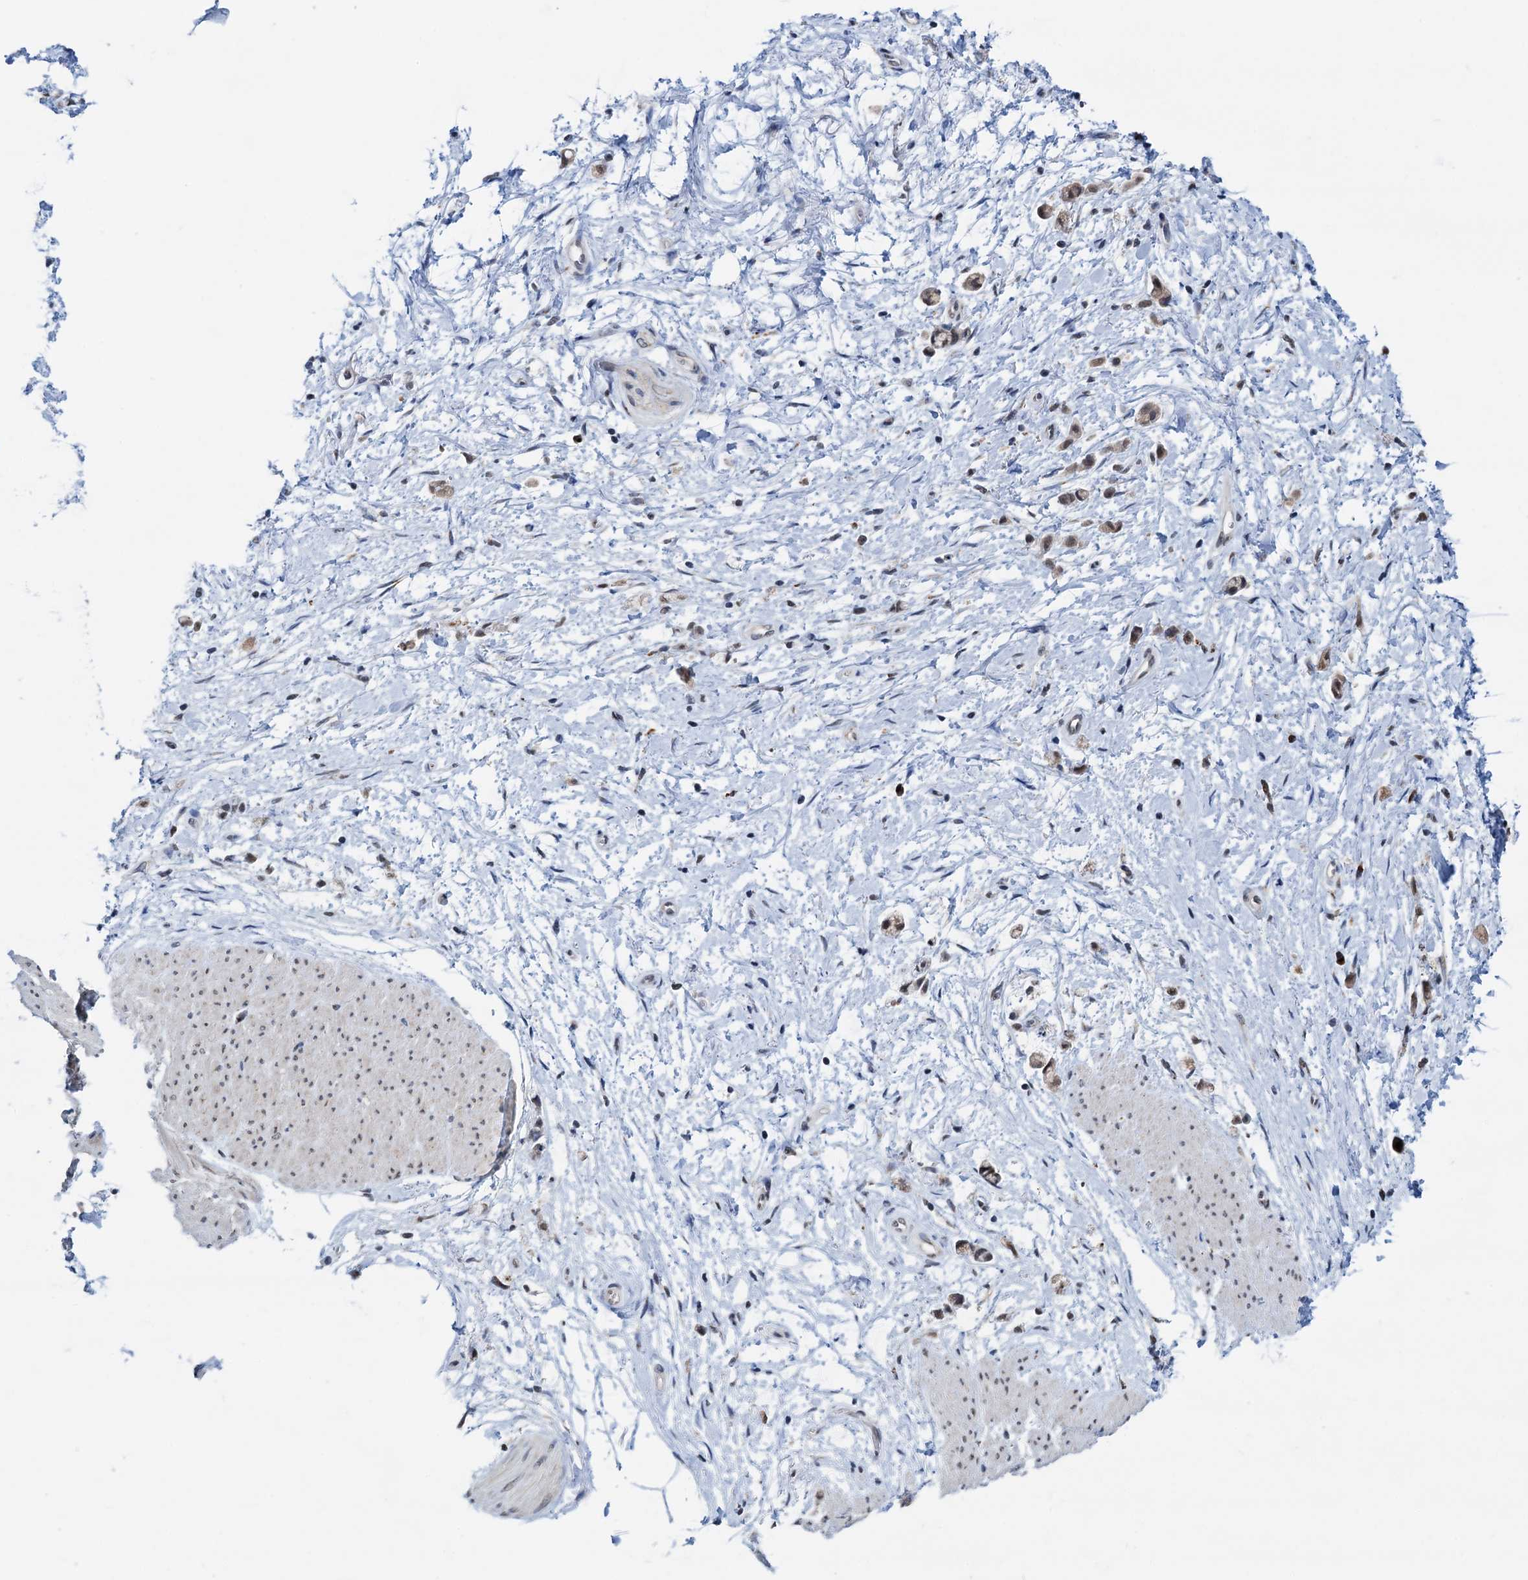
{"staining": {"intensity": "weak", "quantity": ">75%", "location": "cytoplasmic/membranous"}, "tissue": "stomach cancer", "cell_type": "Tumor cells", "image_type": "cancer", "snomed": [{"axis": "morphology", "description": "Adenocarcinoma, NOS"}, {"axis": "topography", "description": "Stomach"}], "caption": "Tumor cells show low levels of weak cytoplasmic/membranous positivity in approximately >75% of cells in stomach adenocarcinoma.", "gene": "SHLD1", "patient": {"sex": "female", "age": 60}}